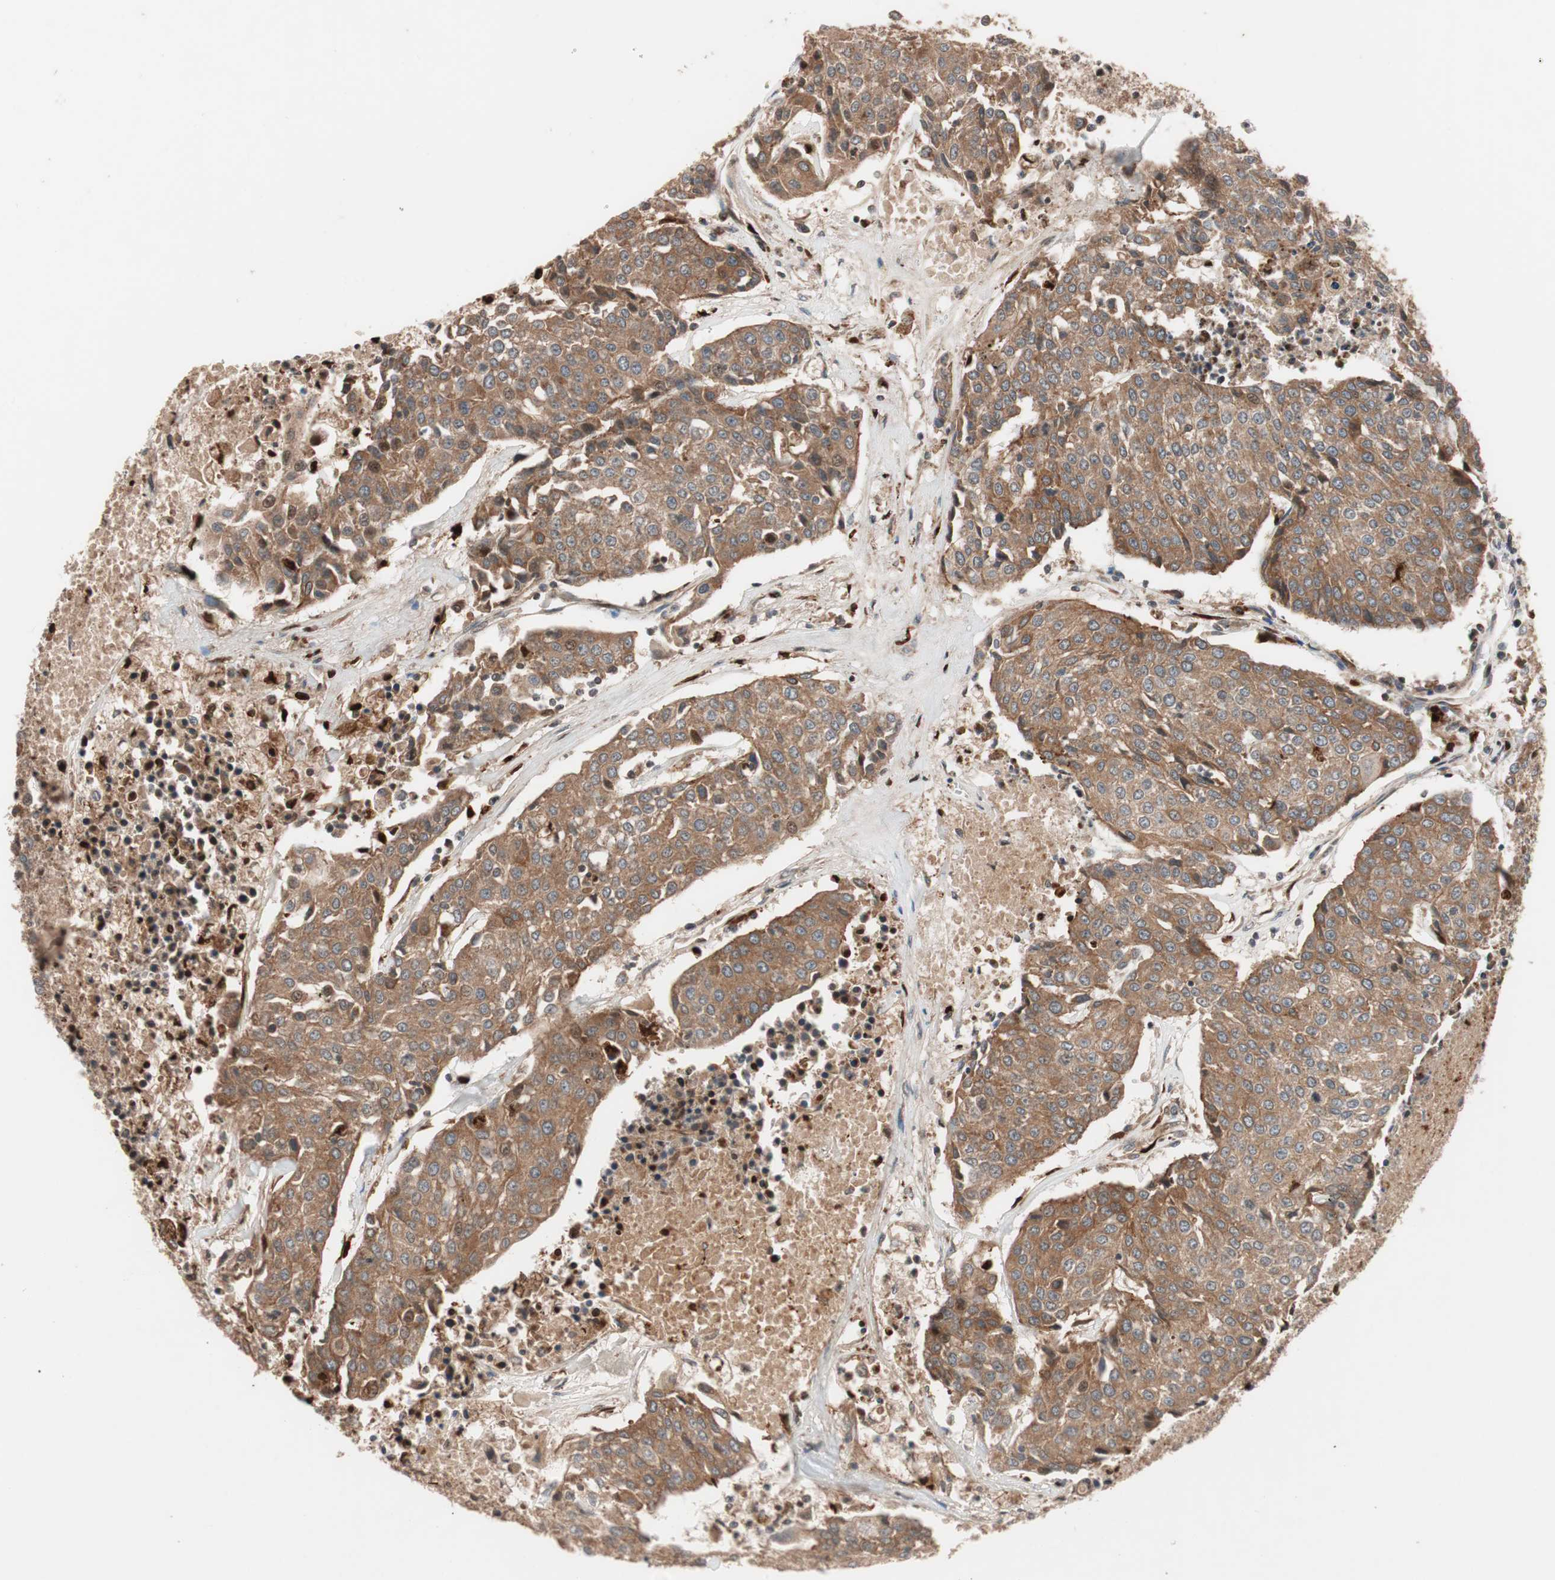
{"staining": {"intensity": "moderate", "quantity": ">75%", "location": "cytoplasmic/membranous"}, "tissue": "urothelial cancer", "cell_type": "Tumor cells", "image_type": "cancer", "snomed": [{"axis": "morphology", "description": "Urothelial carcinoma, High grade"}, {"axis": "topography", "description": "Urinary bladder"}], "caption": "Moderate cytoplasmic/membranous protein positivity is seen in about >75% of tumor cells in urothelial cancer.", "gene": "NF2", "patient": {"sex": "female", "age": 85}}